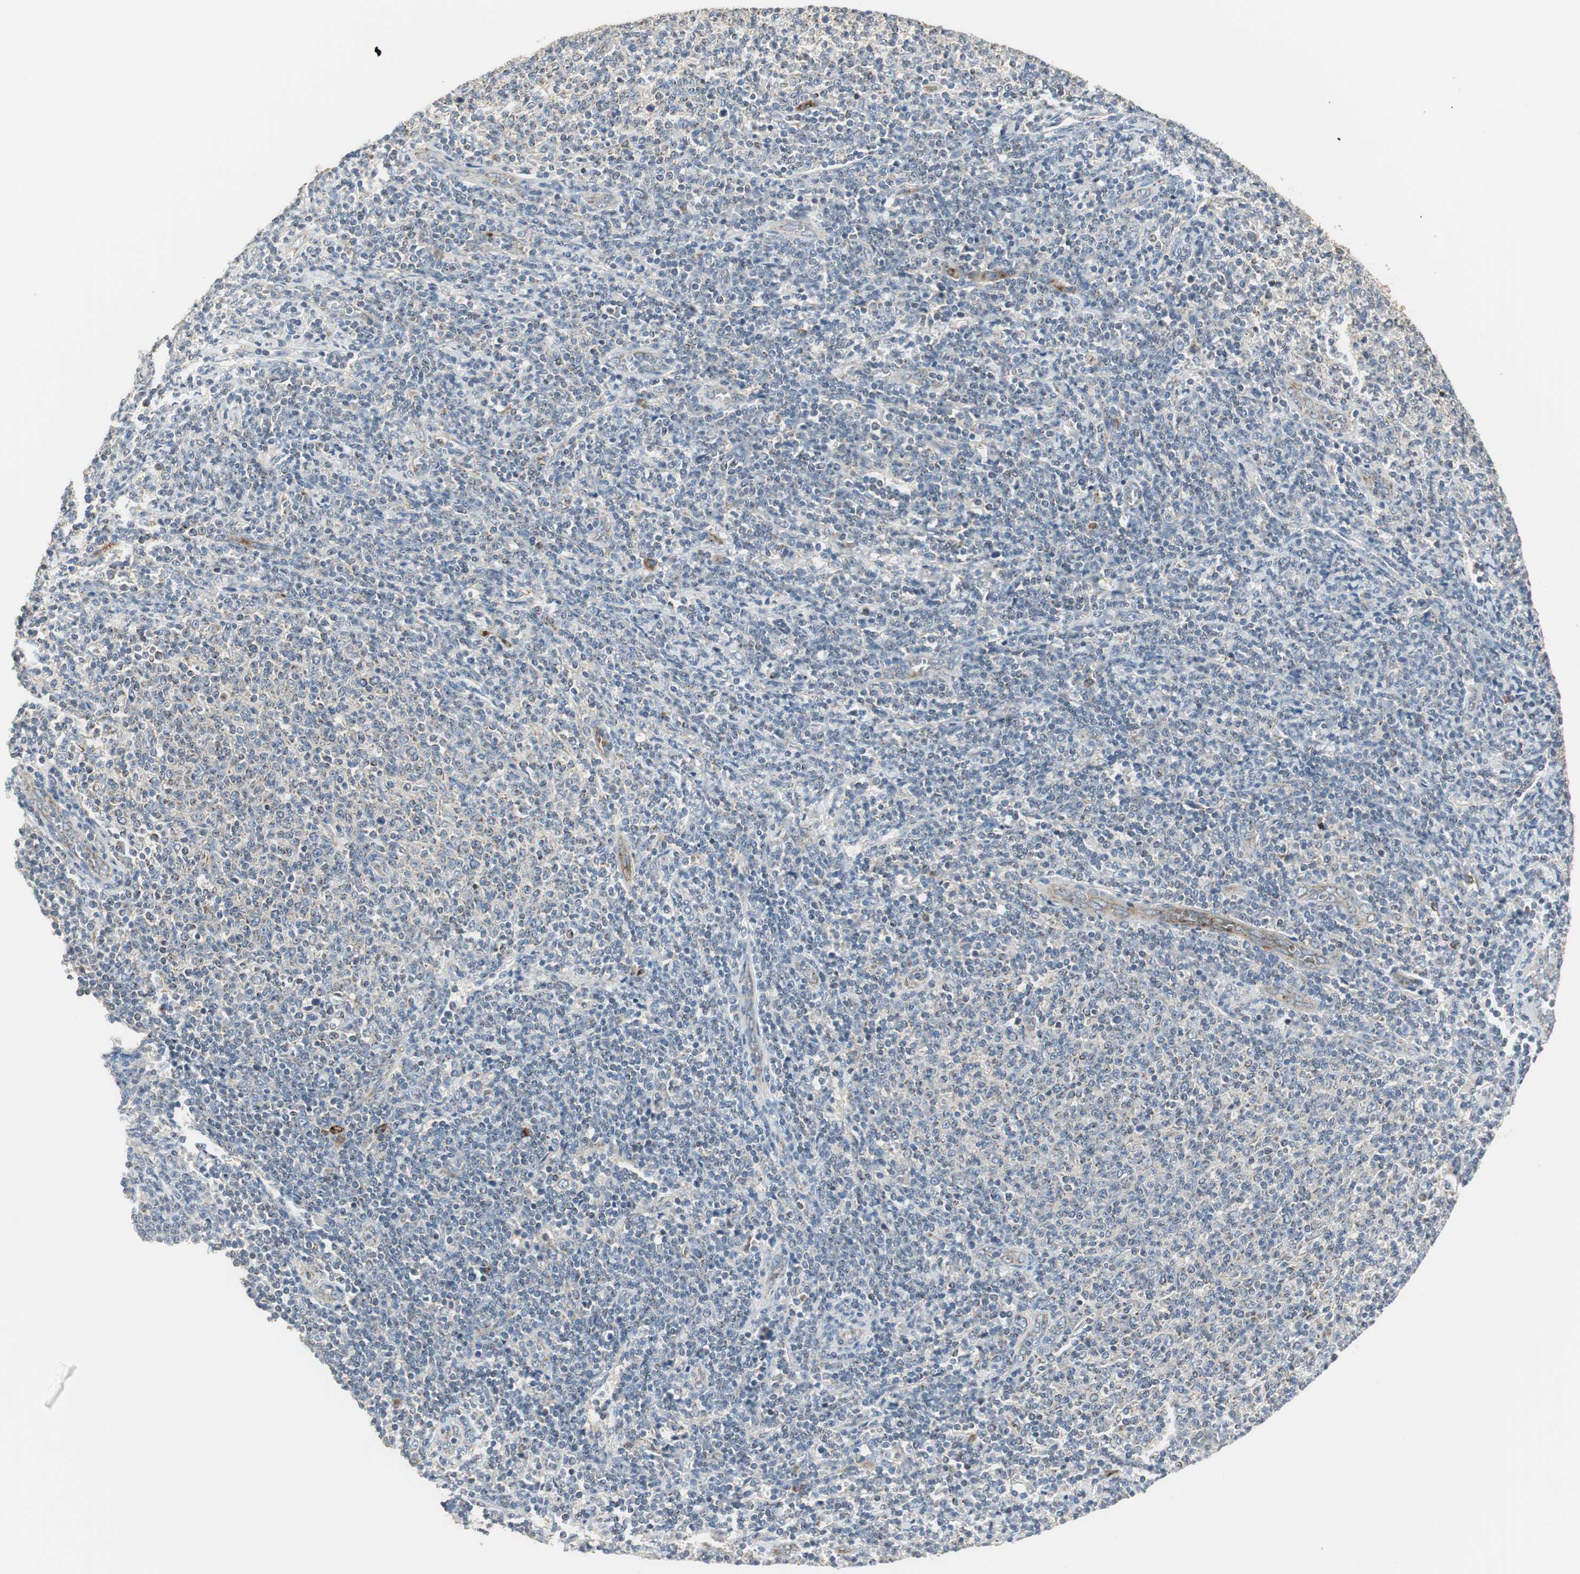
{"staining": {"intensity": "weak", "quantity": "25%-75%", "location": "cytoplasmic/membranous"}, "tissue": "lymphoma", "cell_type": "Tumor cells", "image_type": "cancer", "snomed": [{"axis": "morphology", "description": "Malignant lymphoma, non-Hodgkin's type, Low grade"}, {"axis": "topography", "description": "Lymph node"}], "caption": "About 25%-75% of tumor cells in human malignant lymphoma, non-Hodgkin's type (low-grade) reveal weak cytoplasmic/membranous protein expression as visualized by brown immunohistochemical staining.", "gene": "MSTO1", "patient": {"sex": "male", "age": 66}}